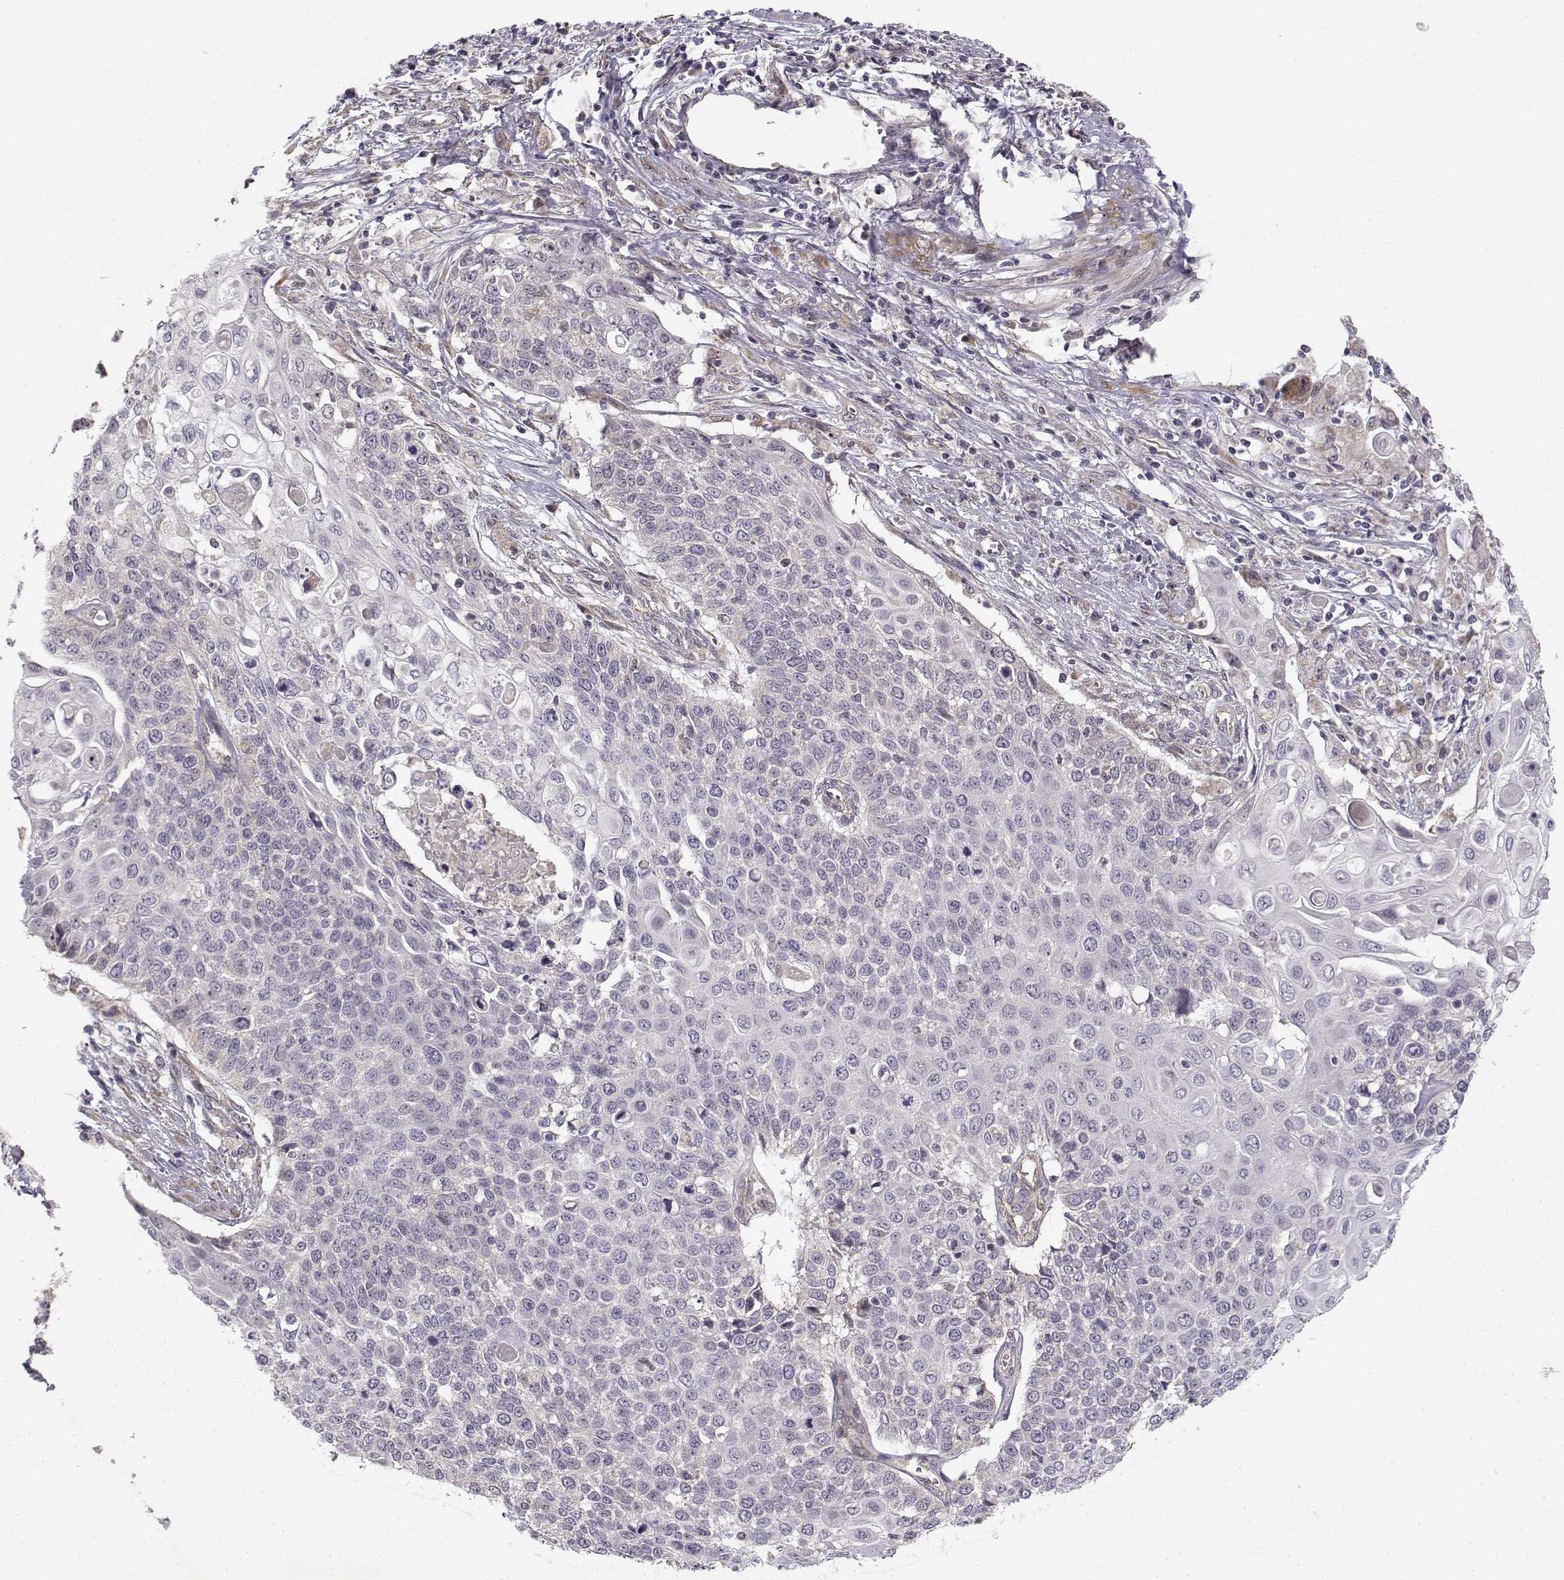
{"staining": {"intensity": "negative", "quantity": "none", "location": "none"}, "tissue": "cervical cancer", "cell_type": "Tumor cells", "image_type": "cancer", "snomed": [{"axis": "morphology", "description": "Squamous cell carcinoma, NOS"}, {"axis": "topography", "description": "Cervix"}], "caption": "High magnification brightfield microscopy of cervical squamous cell carcinoma stained with DAB (brown) and counterstained with hematoxylin (blue): tumor cells show no significant positivity. The staining is performed using DAB brown chromogen with nuclei counter-stained in using hematoxylin.", "gene": "MED12L", "patient": {"sex": "female", "age": 39}}